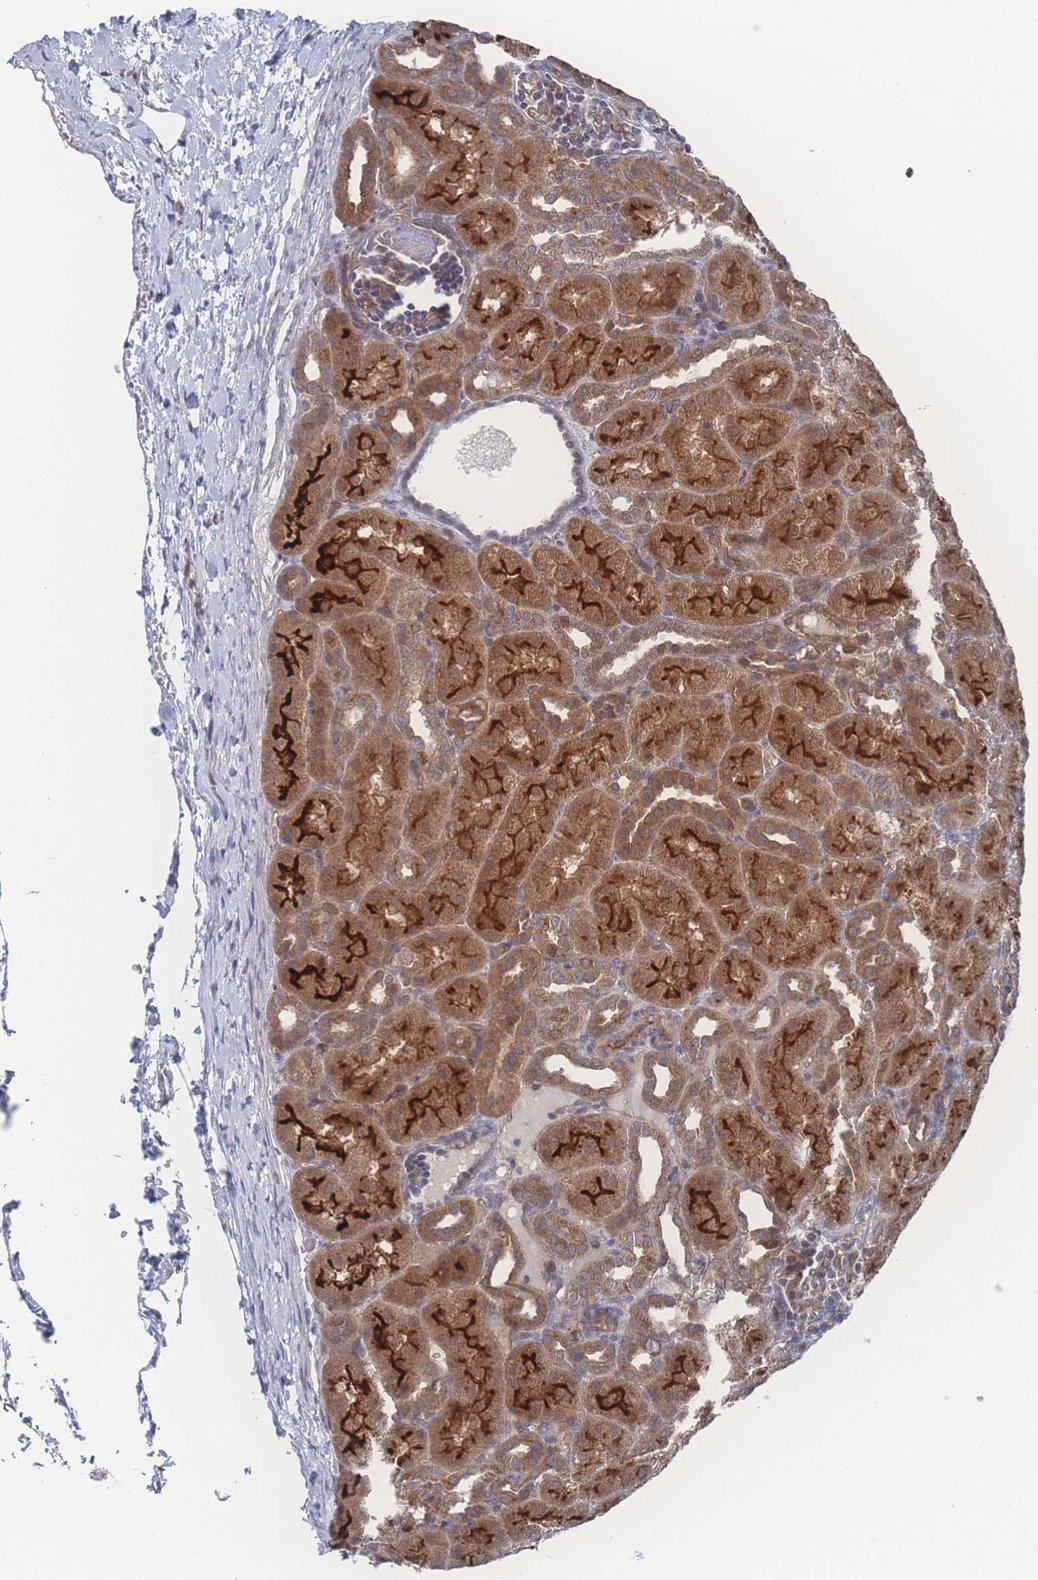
{"staining": {"intensity": "weak", "quantity": ">75%", "location": "cytoplasmic/membranous,nuclear"}, "tissue": "kidney", "cell_type": "Cells in glomeruli", "image_type": "normal", "snomed": [{"axis": "morphology", "description": "Normal tissue, NOS"}, {"axis": "topography", "description": "Kidney"}], "caption": "Protein expression analysis of benign kidney demonstrates weak cytoplasmic/membranous,nuclear staining in about >75% of cells in glomeruli.", "gene": "NBEAL1", "patient": {"sex": "male", "age": 1}}